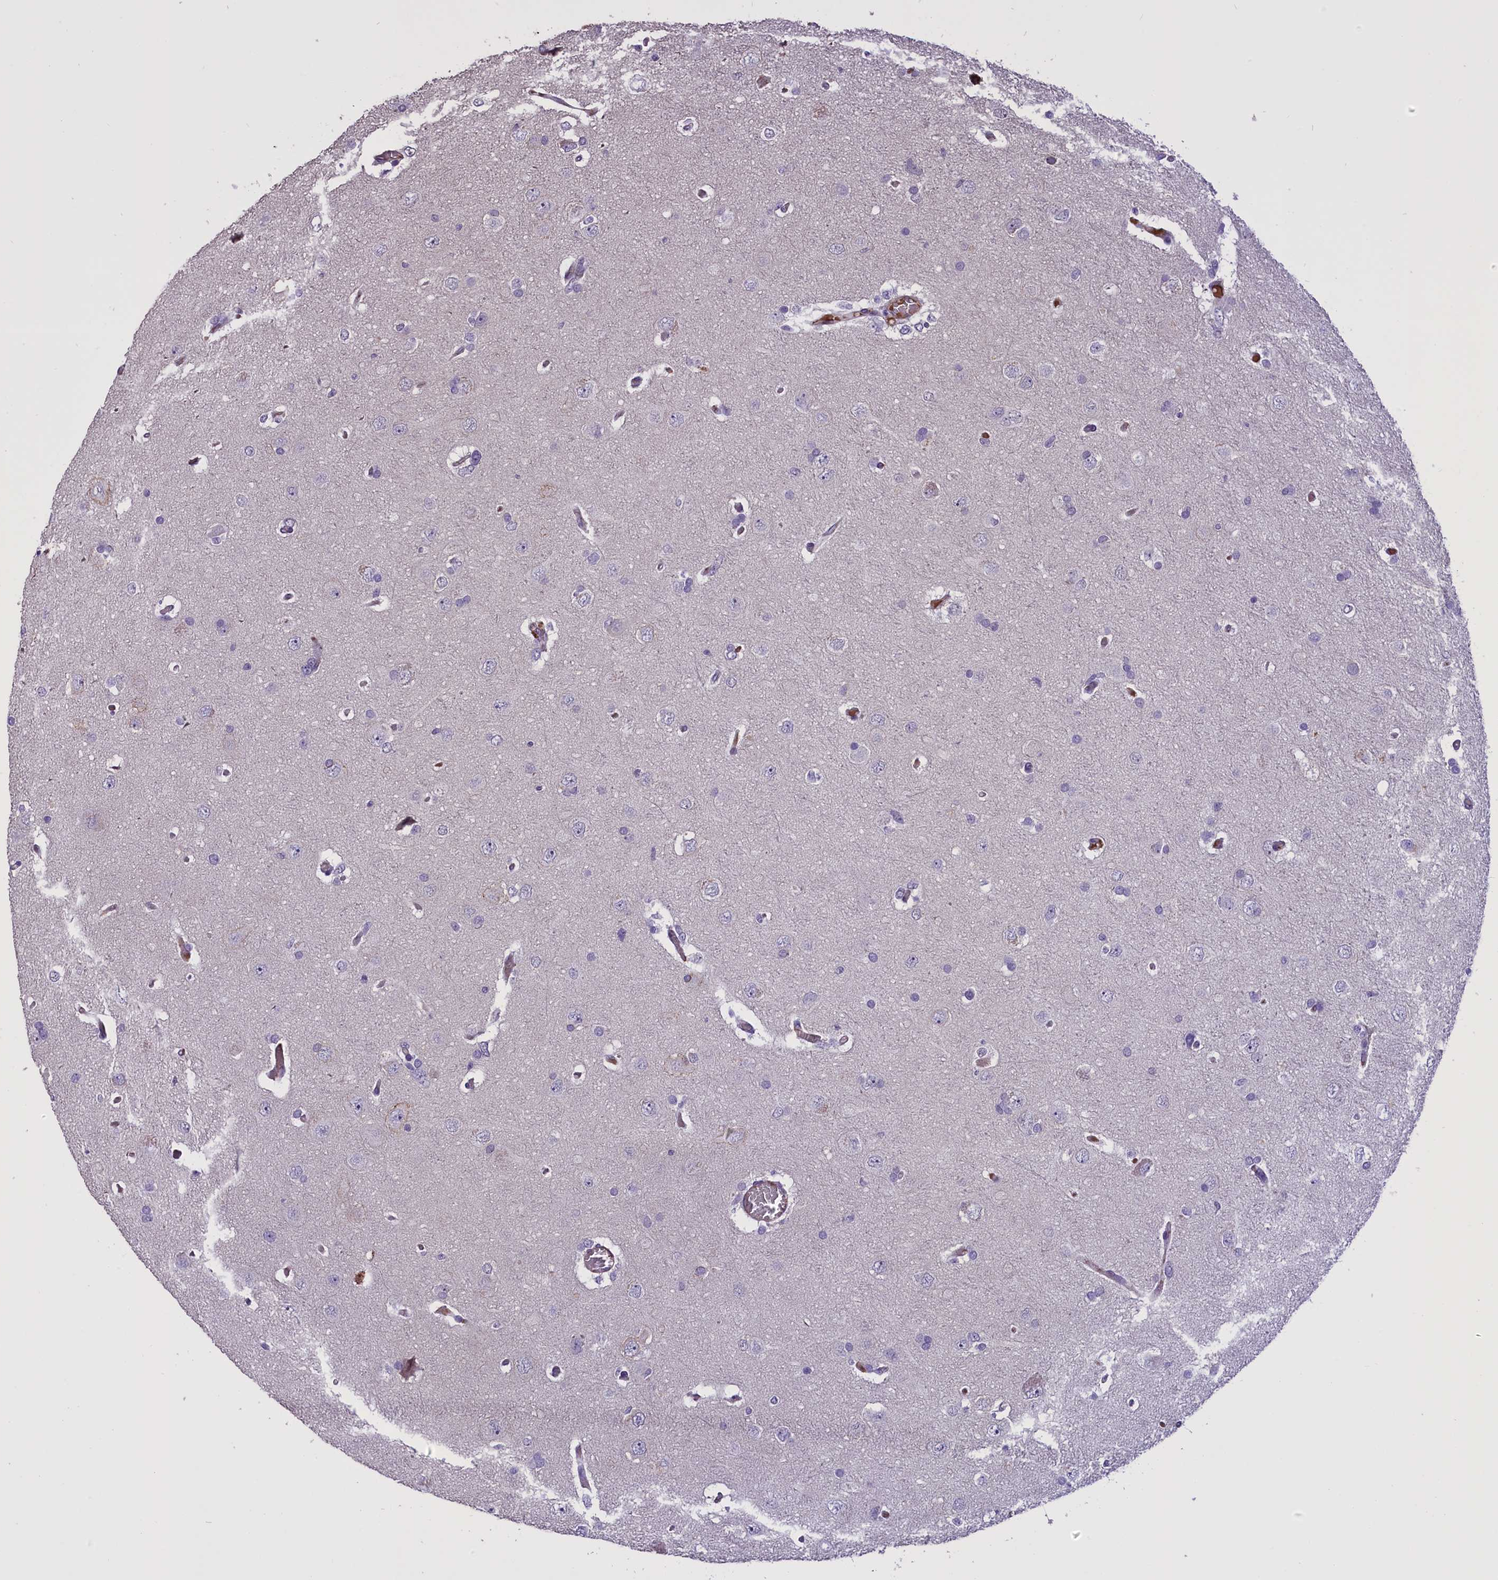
{"staining": {"intensity": "negative", "quantity": "none", "location": "none"}, "tissue": "glioma", "cell_type": "Tumor cells", "image_type": "cancer", "snomed": [{"axis": "morphology", "description": "Glioma, malignant, High grade"}, {"axis": "topography", "description": "Brain"}], "caption": "Human malignant glioma (high-grade) stained for a protein using immunohistochemistry (IHC) shows no positivity in tumor cells.", "gene": "ENHO", "patient": {"sex": "female", "age": 59}}